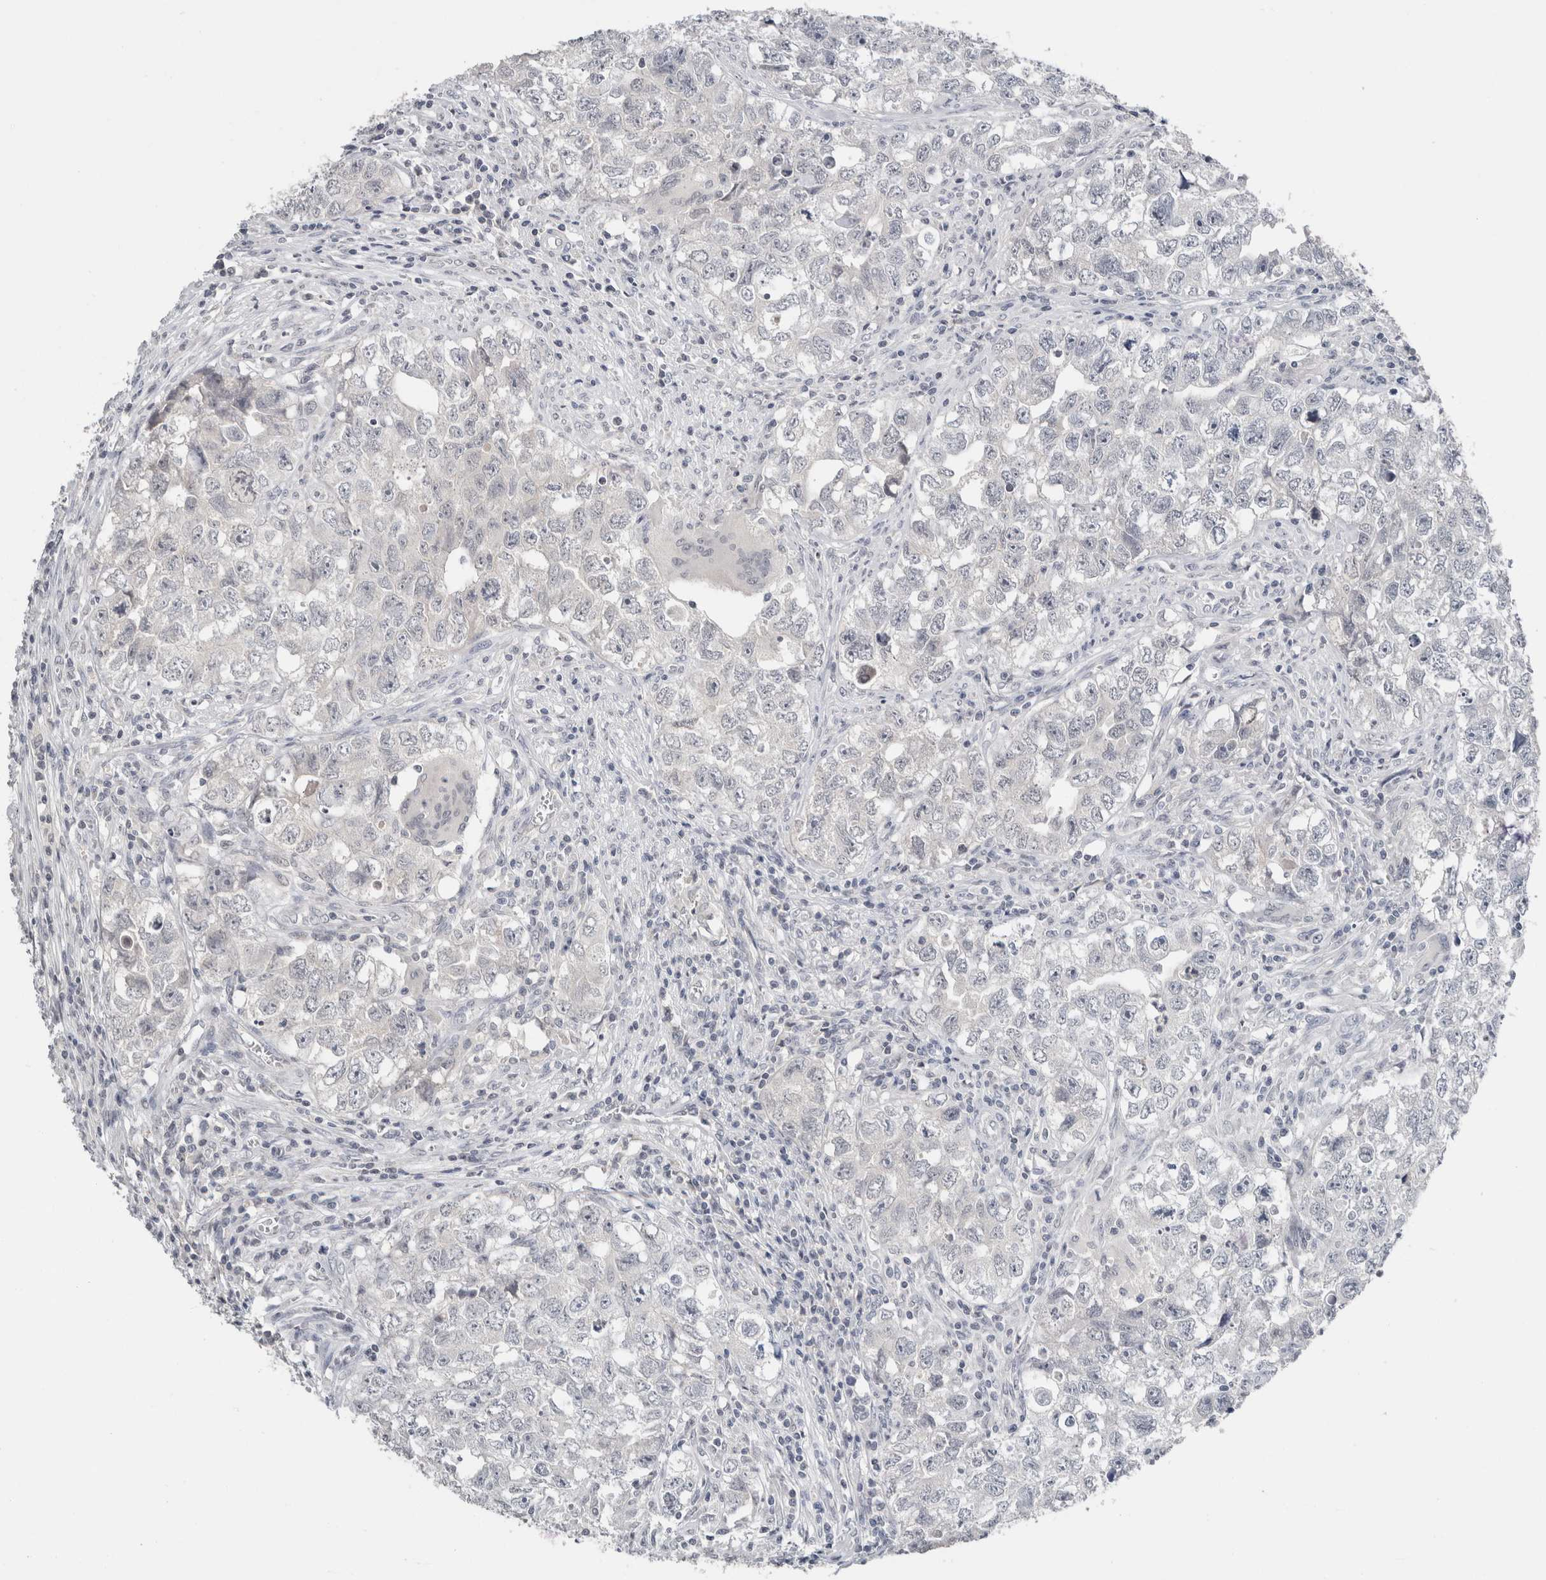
{"staining": {"intensity": "negative", "quantity": "none", "location": "none"}, "tissue": "testis cancer", "cell_type": "Tumor cells", "image_type": "cancer", "snomed": [{"axis": "morphology", "description": "Seminoma, NOS"}, {"axis": "morphology", "description": "Carcinoma, Embryonal, NOS"}, {"axis": "topography", "description": "Testis"}], "caption": "Immunohistochemistry of human seminoma (testis) reveals no positivity in tumor cells.", "gene": "CRAT", "patient": {"sex": "male", "age": 43}}